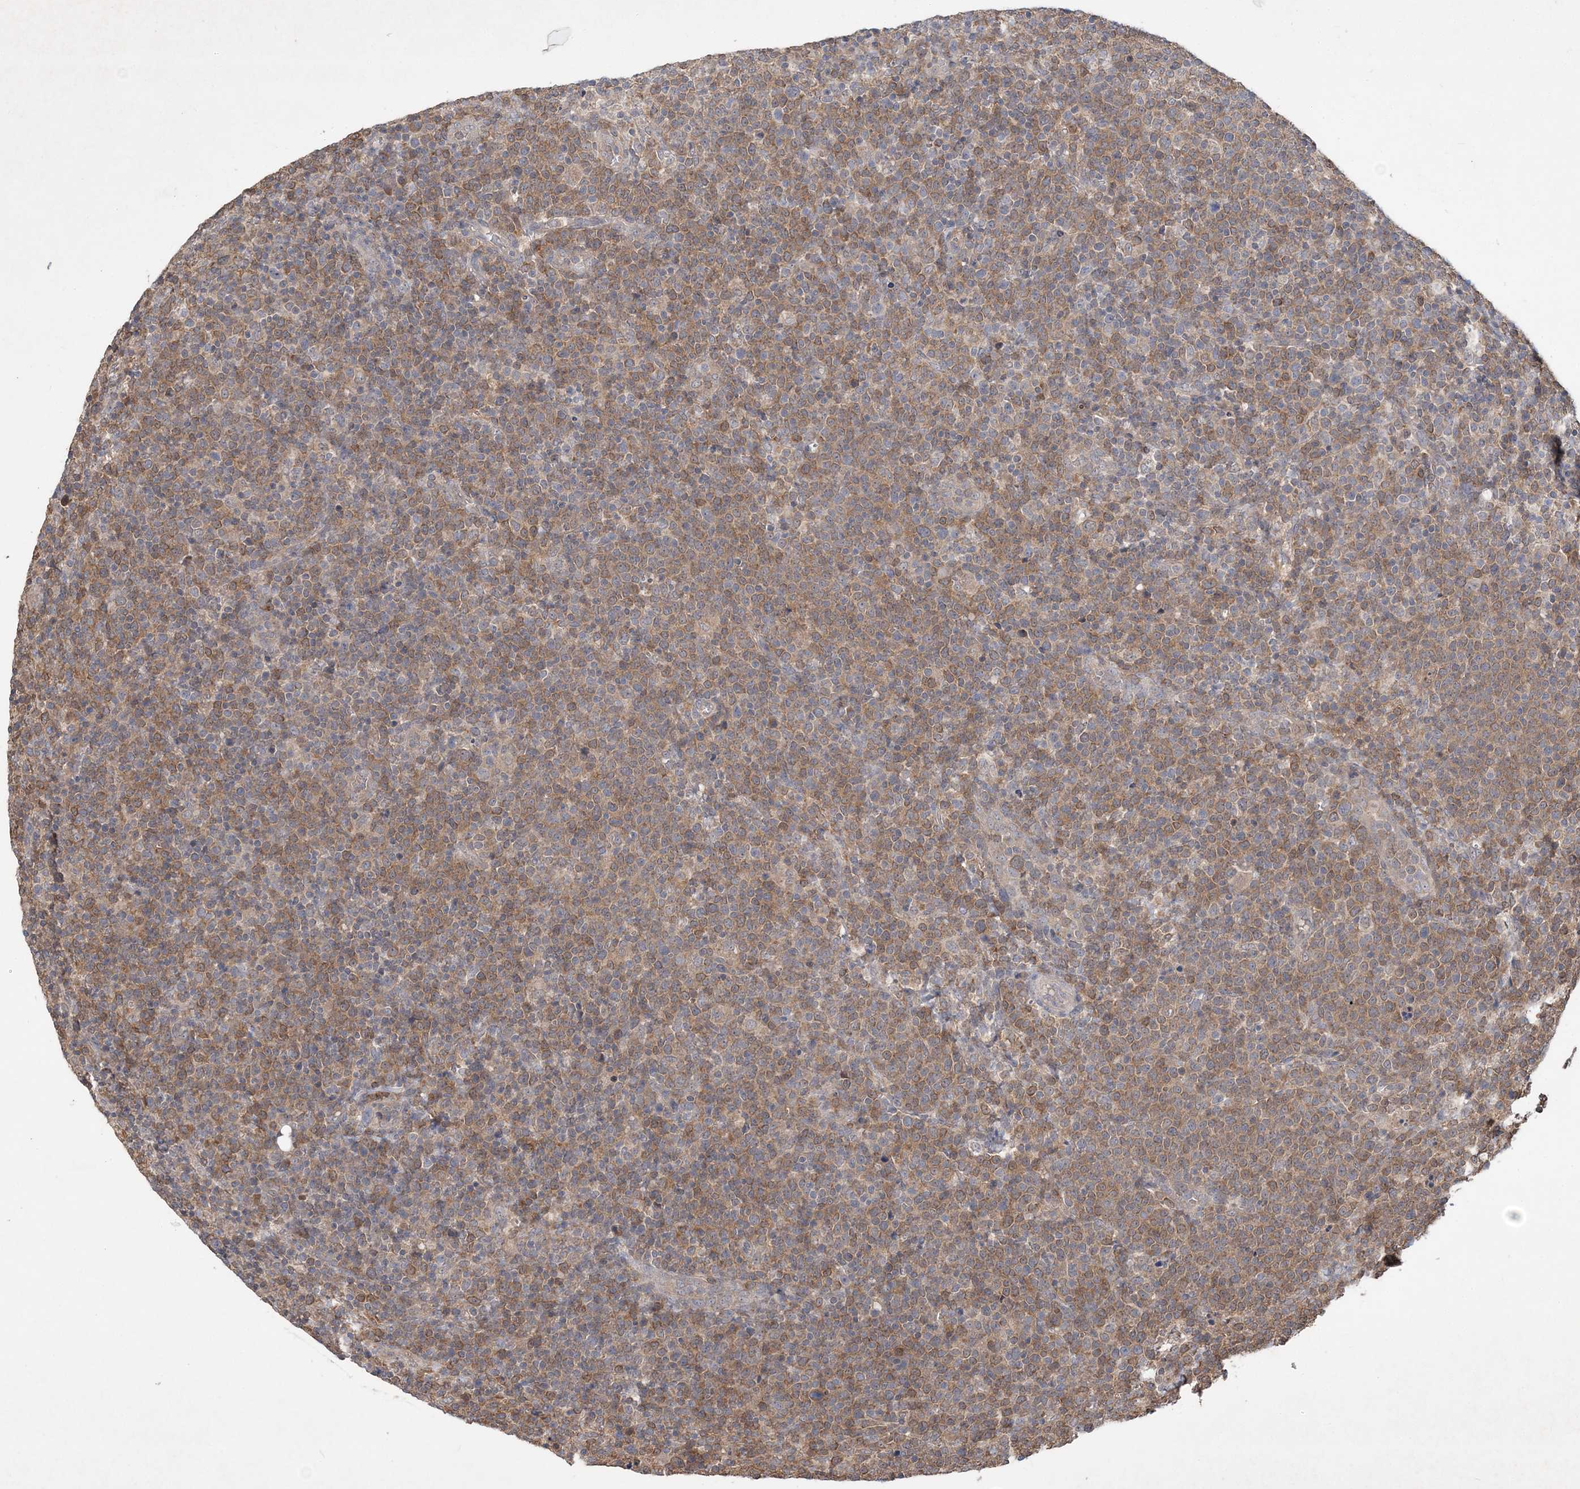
{"staining": {"intensity": "moderate", "quantity": "25%-75%", "location": "cytoplasmic/membranous"}, "tissue": "lymphoma", "cell_type": "Tumor cells", "image_type": "cancer", "snomed": [{"axis": "morphology", "description": "Malignant lymphoma, non-Hodgkin's type, High grade"}, {"axis": "topography", "description": "Lymph node"}], "caption": "Lymphoma tissue shows moderate cytoplasmic/membranous staining in approximately 25%-75% of tumor cells", "gene": "AKR7A2", "patient": {"sex": "male", "age": 61}}